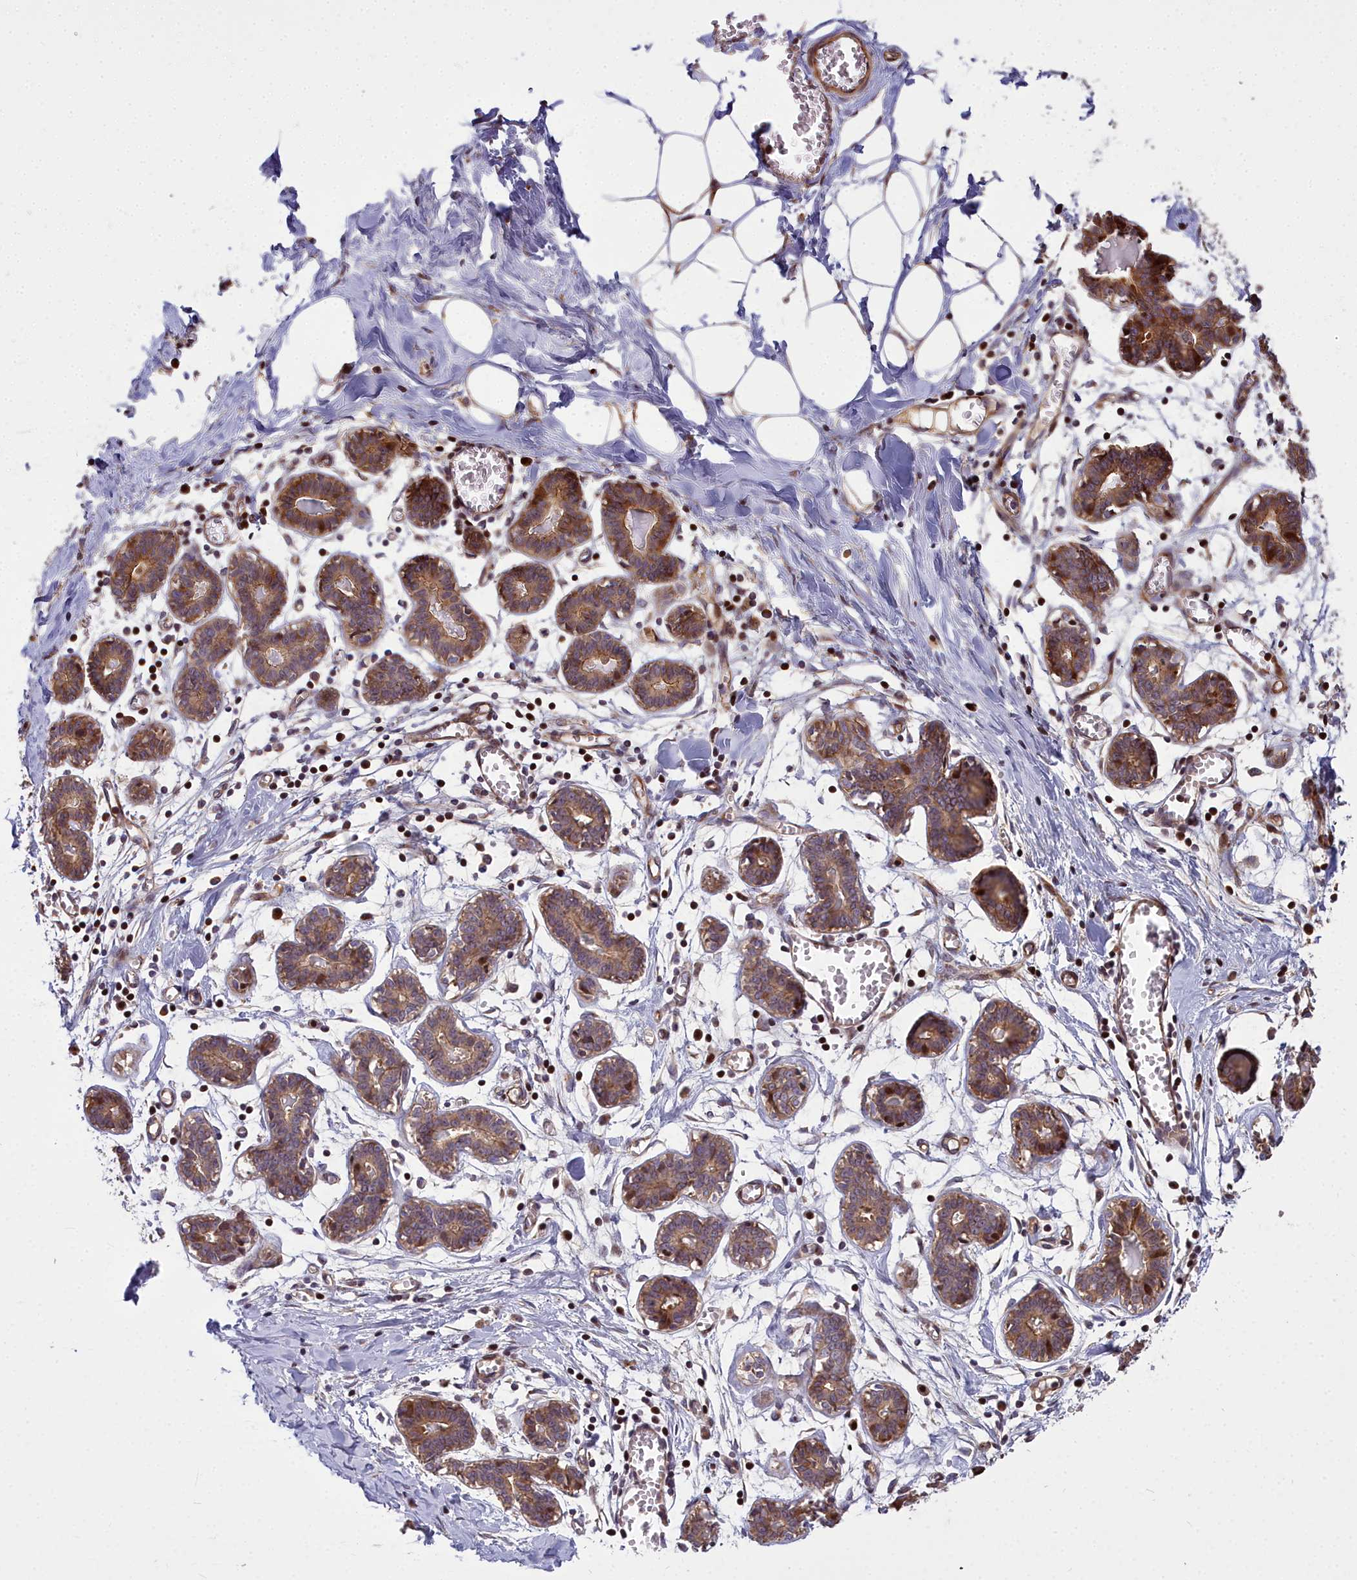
{"staining": {"intensity": "negative", "quantity": "none", "location": "none"}, "tissue": "breast", "cell_type": "Adipocytes", "image_type": "normal", "snomed": [{"axis": "morphology", "description": "Normal tissue, NOS"}, {"axis": "topography", "description": "Breast"}], "caption": "Image shows no significant protein expression in adipocytes of normal breast.", "gene": "GLYATL3", "patient": {"sex": "female", "age": 27}}